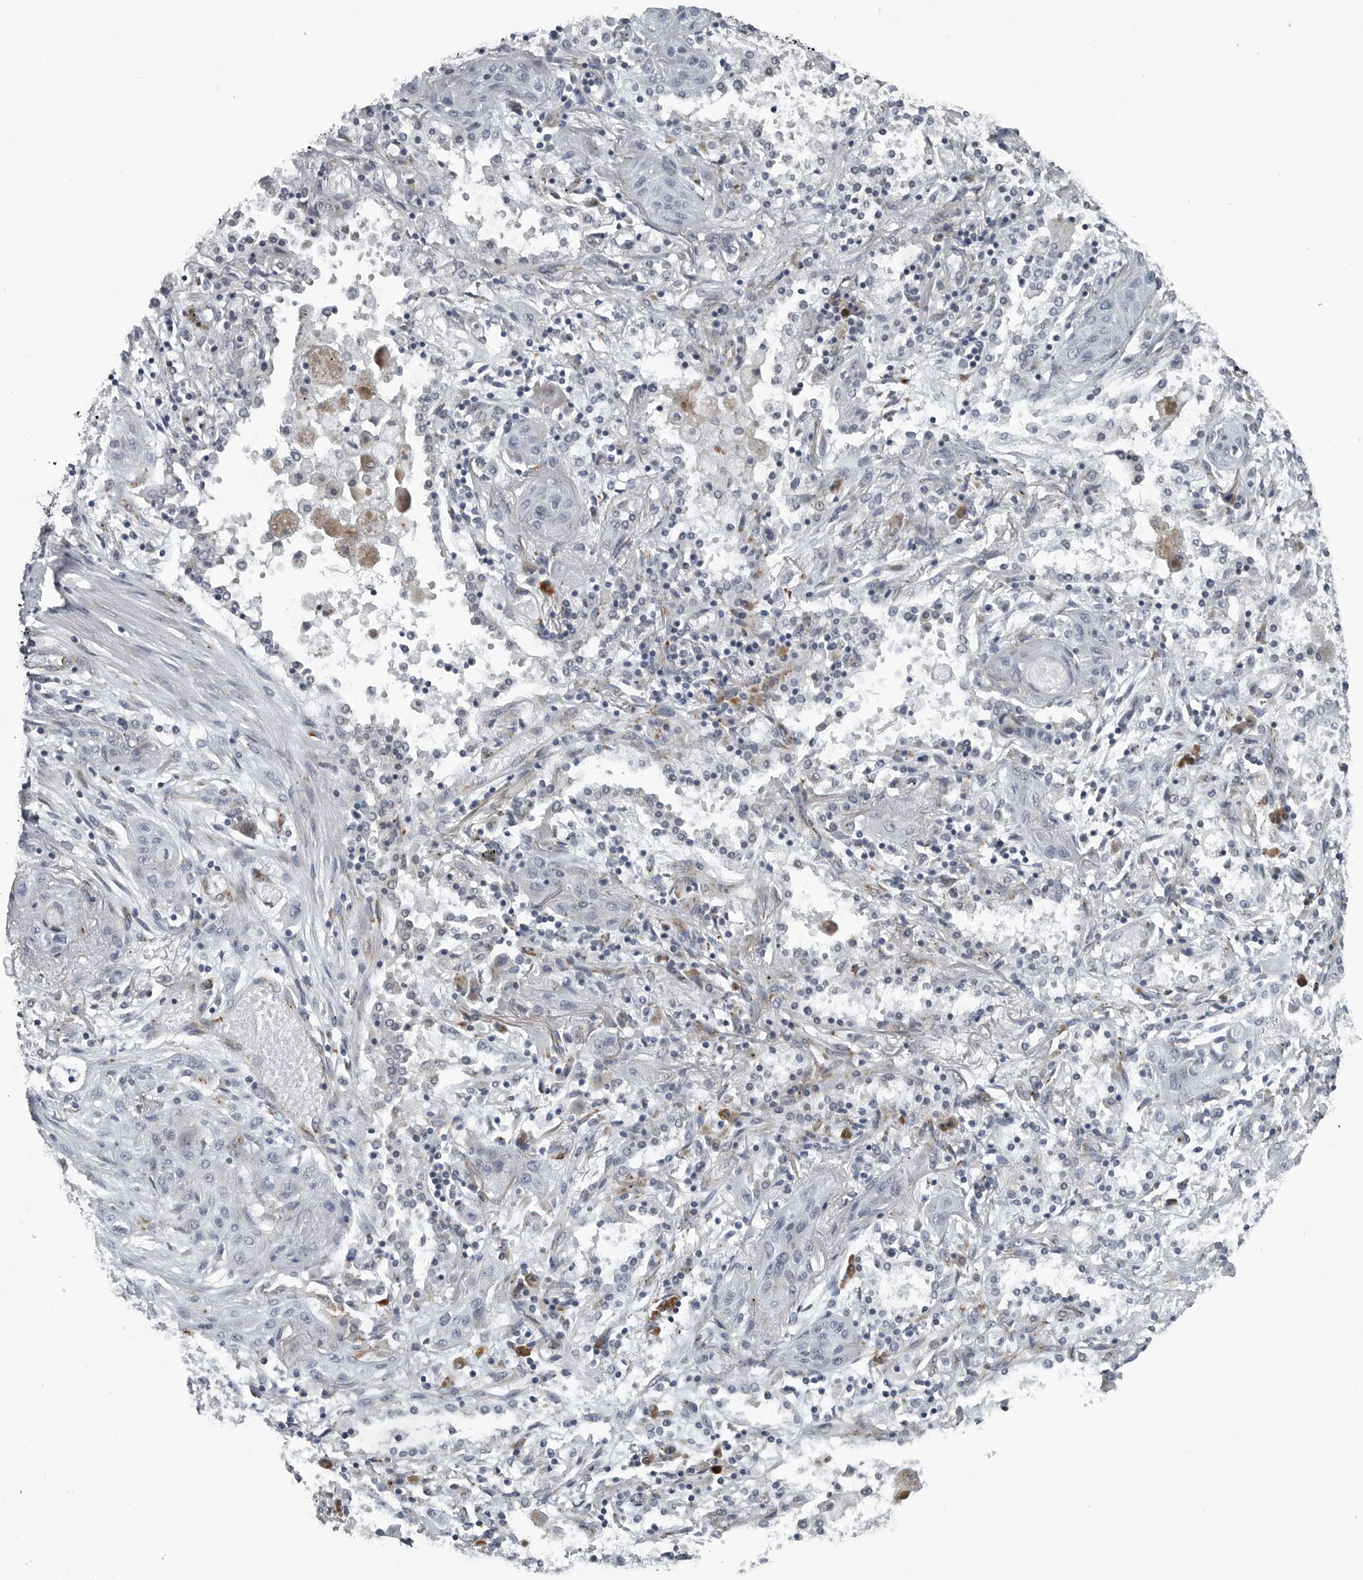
{"staining": {"intensity": "negative", "quantity": "none", "location": "none"}, "tissue": "lung cancer", "cell_type": "Tumor cells", "image_type": "cancer", "snomed": [{"axis": "morphology", "description": "Squamous cell carcinoma, NOS"}, {"axis": "topography", "description": "Lung"}], "caption": "High power microscopy photomicrograph of an immunohistochemistry photomicrograph of lung cancer, revealing no significant positivity in tumor cells. (DAB (3,3'-diaminobenzidine) immunohistochemistry, high magnification).", "gene": "DNAAF11", "patient": {"sex": "female", "age": 47}}